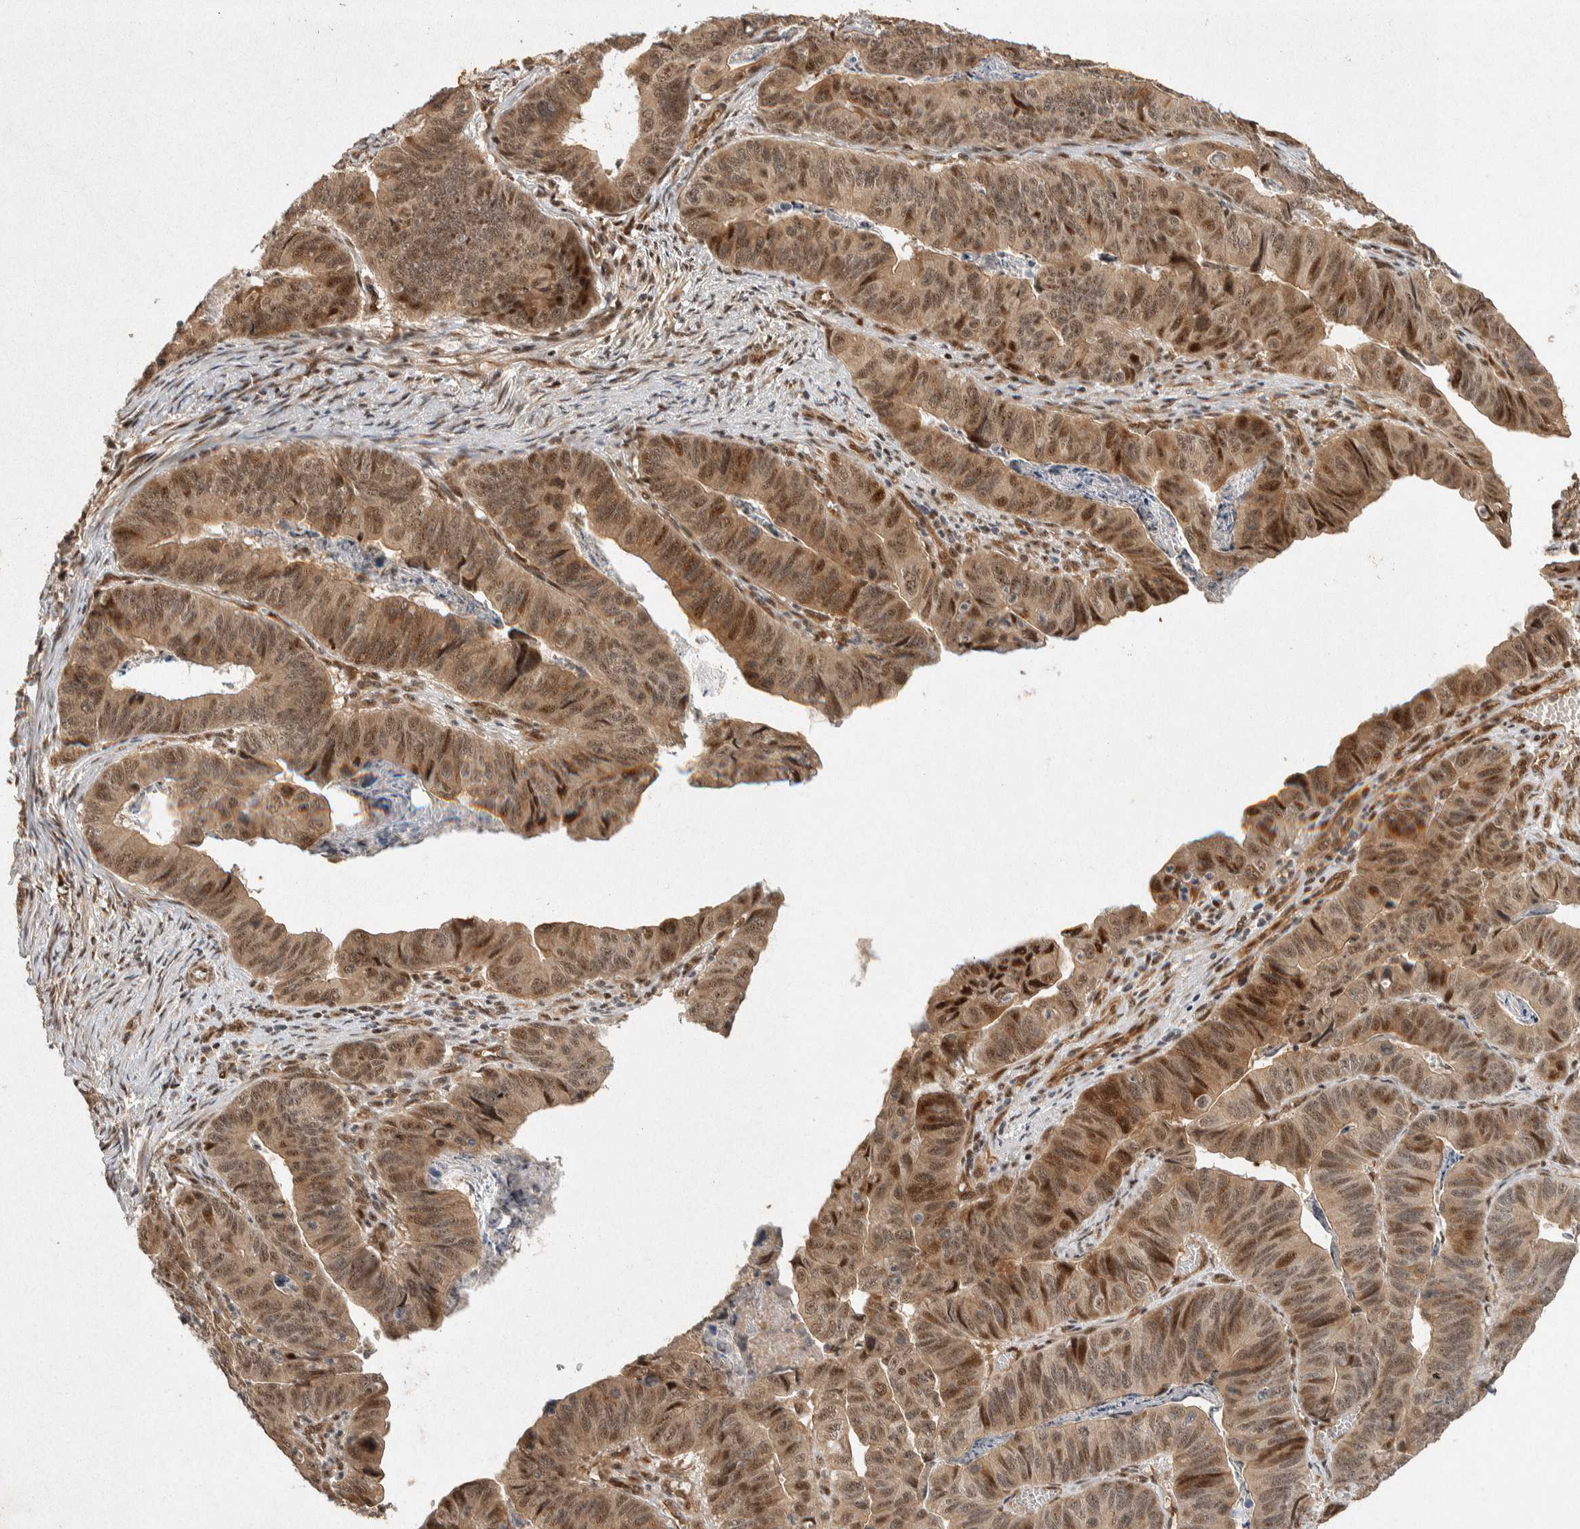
{"staining": {"intensity": "moderate", "quantity": ">75%", "location": "cytoplasmic/membranous,nuclear"}, "tissue": "stomach cancer", "cell_type": "Tumor cells", "image_type": "cancer", "snomed": [{"axis": "morphology", "description": "Adenocarcinoma, NOS"}, {"axis": "topography", "description": "Stomach, lower"}], "caption": "Stomach cancer (adenocarcinoma) stained for a protein shows moderate cytoplasmic/membranous and nuclear positivity in tumor cells.", "gene": "TOR1B", "patient": {"sex": "male", "age": 77}}